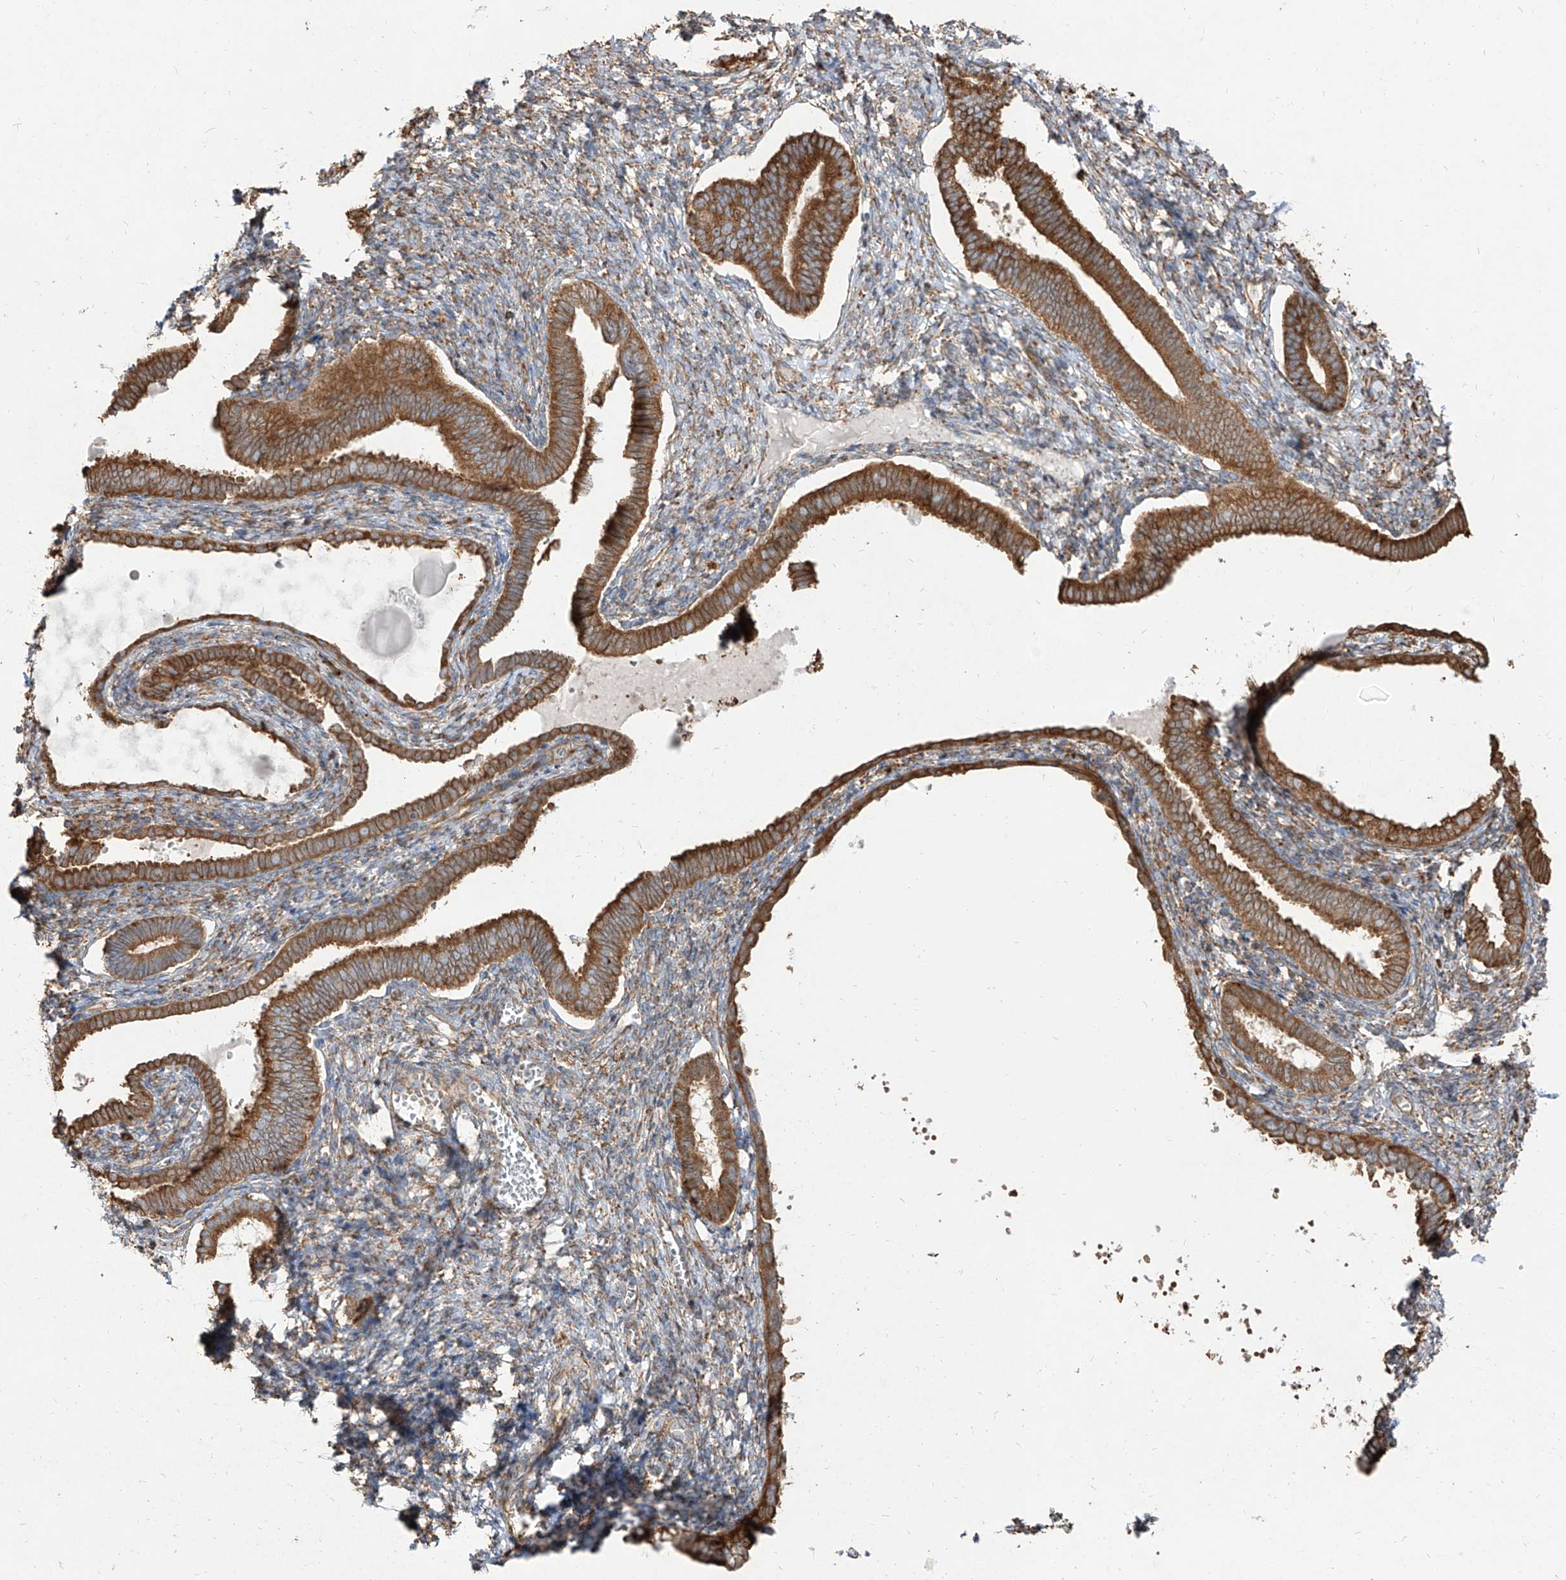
{"staining": {"intensity": "moderate", "quantity": "25%-75%", "location": "cytoplasmic/membranous"}, "tissue": "endometrium", "cell_type": "Cells in endometrial stroma", "image_type": "normal", "snomed": [{"axis": "morphology", "description": "Normal tissue, NOS"}, {"axis": "topography", "description": "Endometrium"}], "caption": "An immunohistochemistry (IHC) histopathology image of benign tissue is shown. Protein staining in brown highlights moderate cytoplasmic/membranous positivity in endometrium within cells in endometrial stroma. (DAB (3,3'-diaminobenzidine) = brown stain, brightfield microscopy at high magnification).", "gene": "RPS25", "patient": {"sex": "female", "age": 77}}